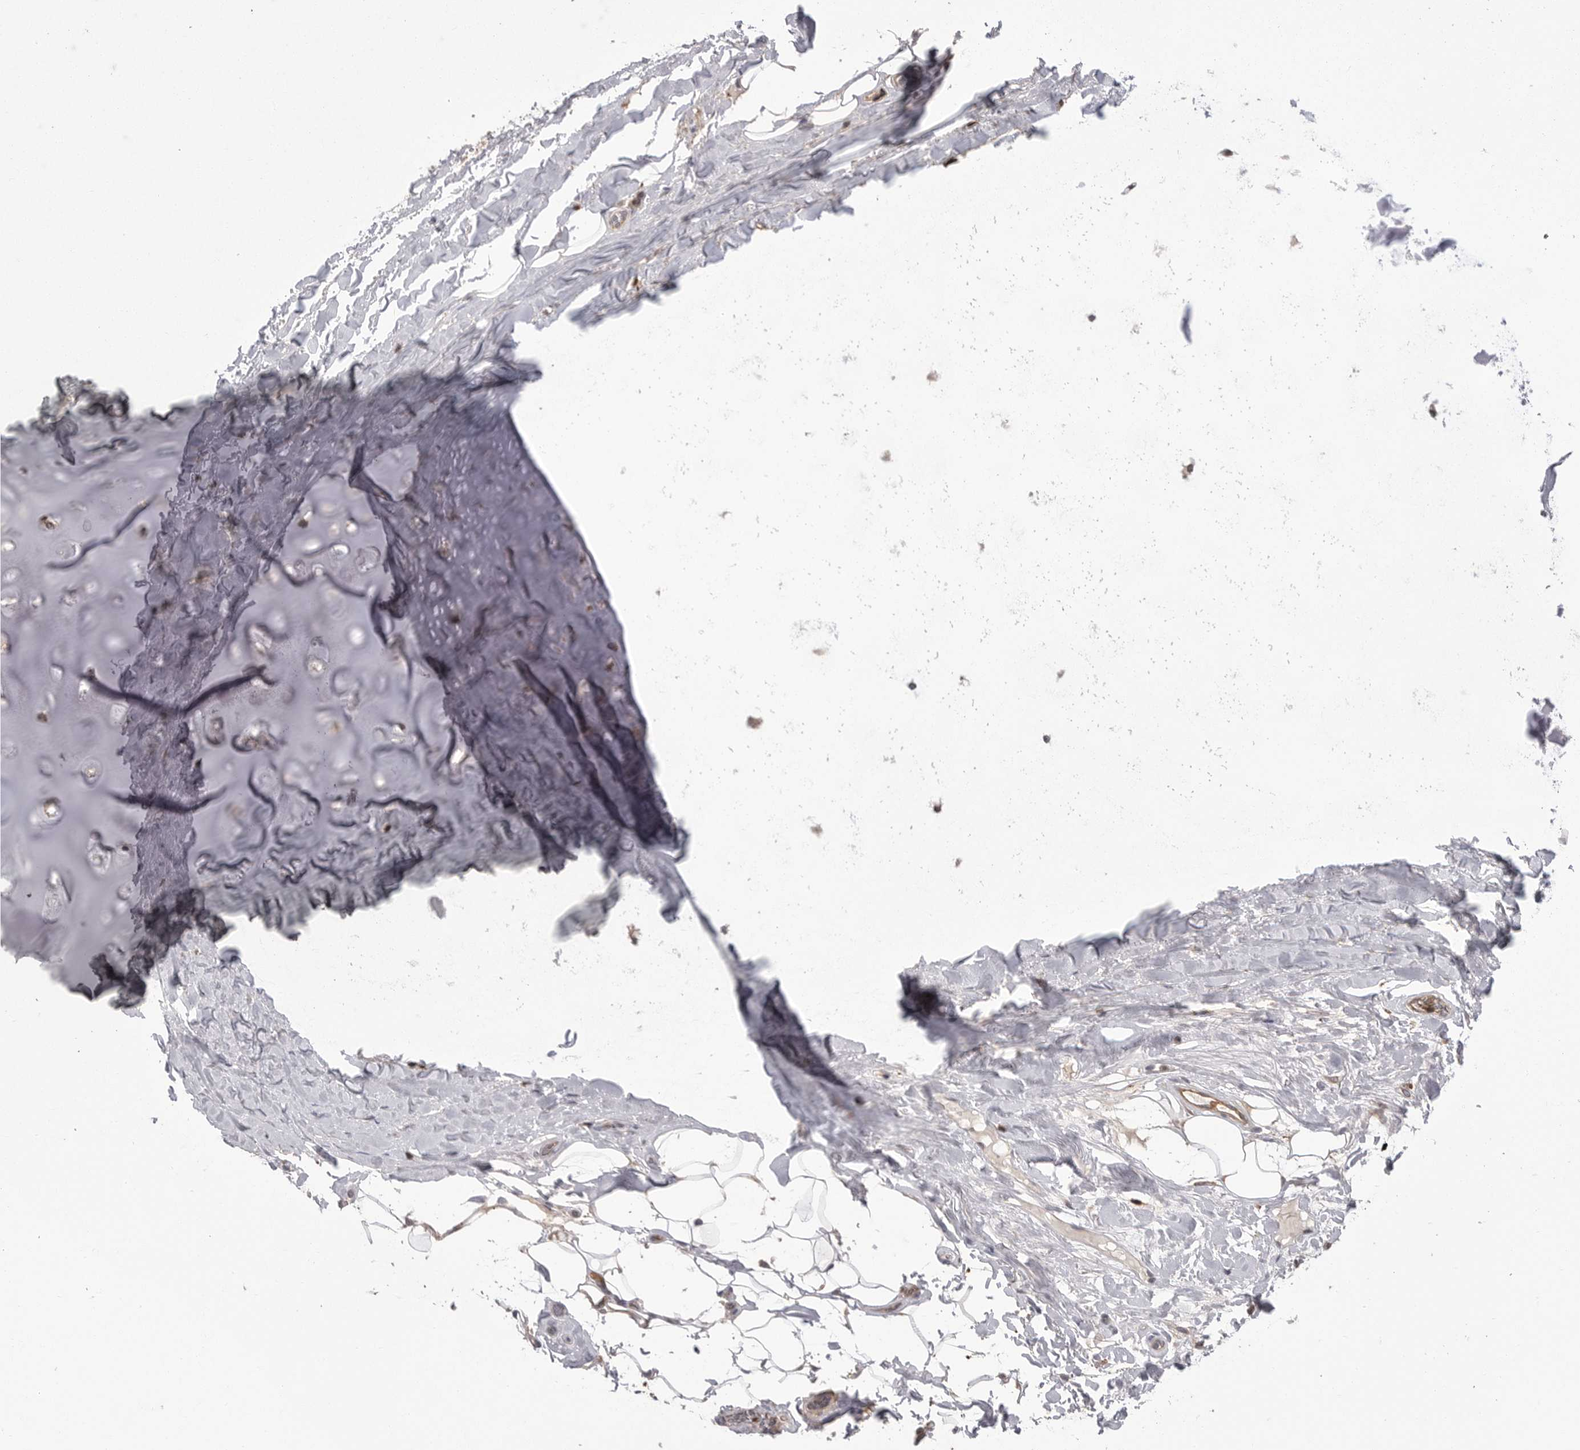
{"staining": {"intensity": "weak", "quantity": ">75%", "location": "cytoplasmic/membranous"}, "tissue": "adipose tissue", "cell_type": "Adipocytes", "image_type": "normal", "snomed": [{"axis": "morphology", "description": "Normal tissue, NOS"}, {"axis": "topography", "description": "Cartilage tissue"}], "caption": "The image shows immunohistochemical staining of normal adipose tissue. There is weak cytoplasmic/membranous positivity is identified in approximately >75% of adipocytes. The staining was performed using DAB (3,3'-diaminobenzidine), with brown indicating positive protein expression. Nuclei are stained blue with hematoxylin.", "gene": "TOP2A", "patient": {"sex": "female", "age": 63}}